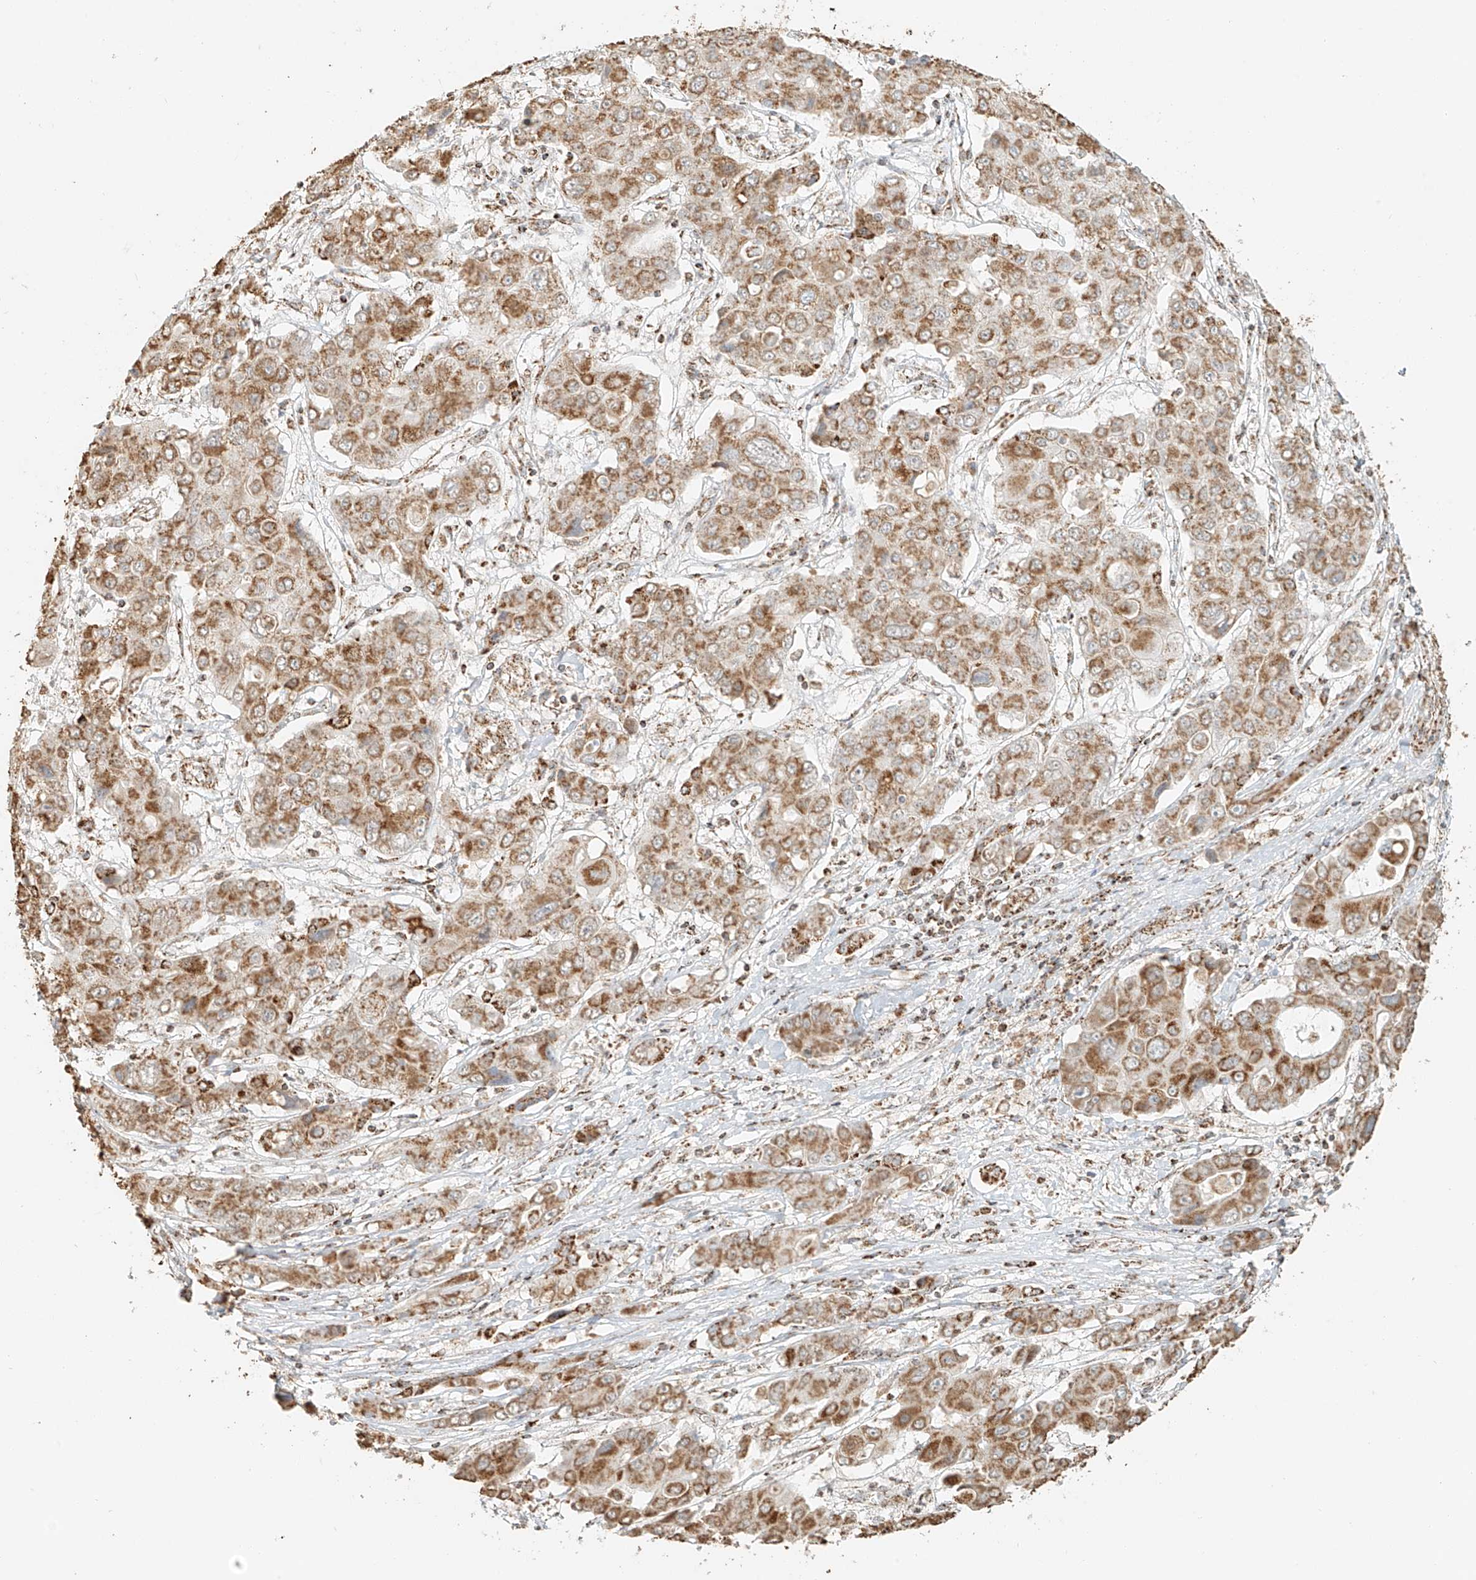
{"staining": {"intensity": "moderate", "quantity": ">75%", "location": "cytoplasmic/membranous"}, "tissue": "liver cancer", "cell_type": "Tumor cells", "image_type": "cancer", "snomed": [{"axis": "morphology", "description": "Cholangiocarcinoma"}, {"axis": "topography", "description": "Liver"}], "caption": "Approximately >75% of tumor cells in liver cholangiocarcinoma reveal moderate cytoplasmic/membranous protein expression as visualized by brown immunohistochemical staining.", "gene": "MIPEP", "patient": {"sex": "male", "age": 67}}